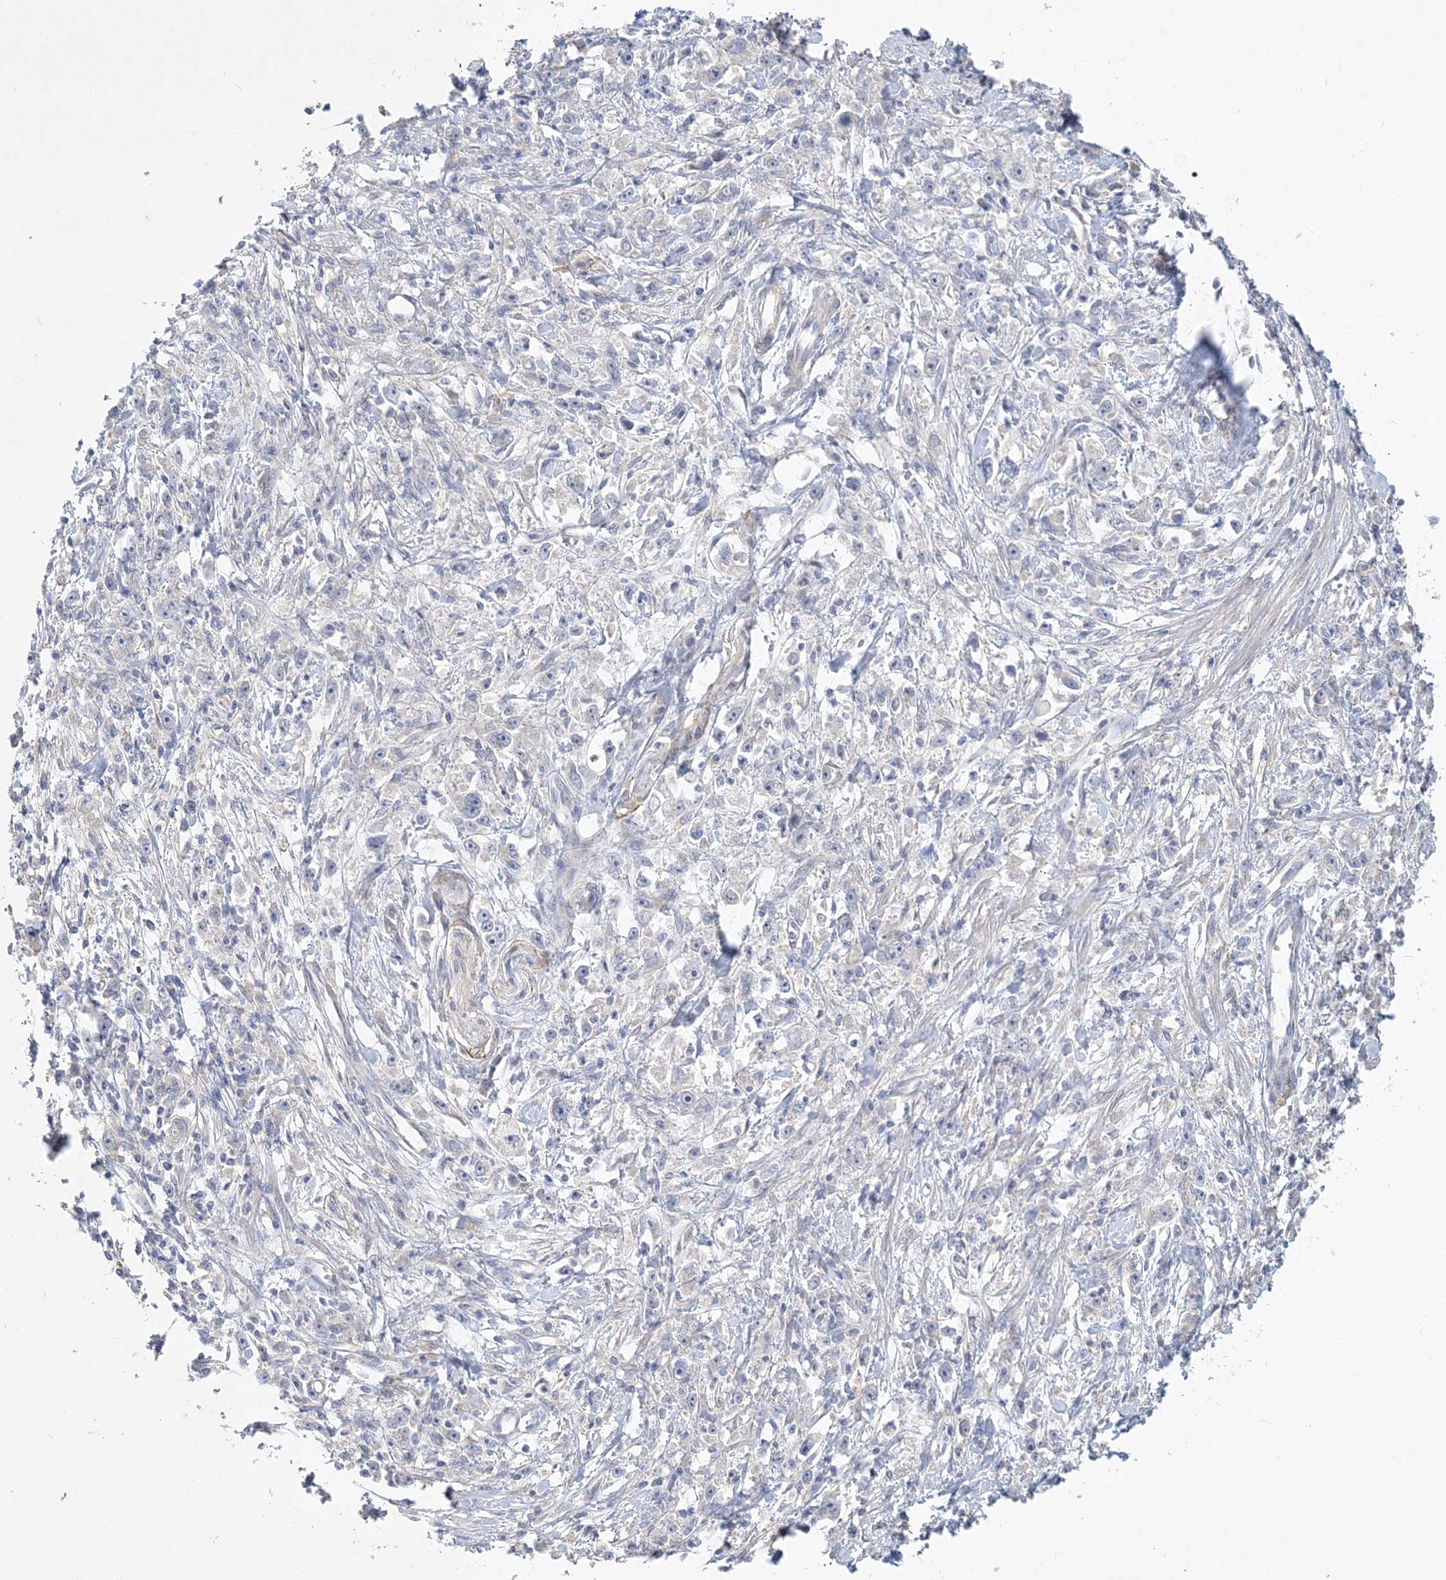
{"staining": {"intensity": "negative", "quantity": "none", "location": "none"}, "tissue": "stomach cancer", "cell_type": "Tumor cells", "image_type": "cancer", "snomed": [{"axis": "morphology", "description": "Adenocarcinoma, NOS"}, {"axis": "topography", "description": "Stomach"}], "caption": "This is an immunohistochemistry image of human stomach cancer. There is no positivity in tumor cells.", "gene": "ANKRD35", "patient": {"sex": "female", "age": 59}}